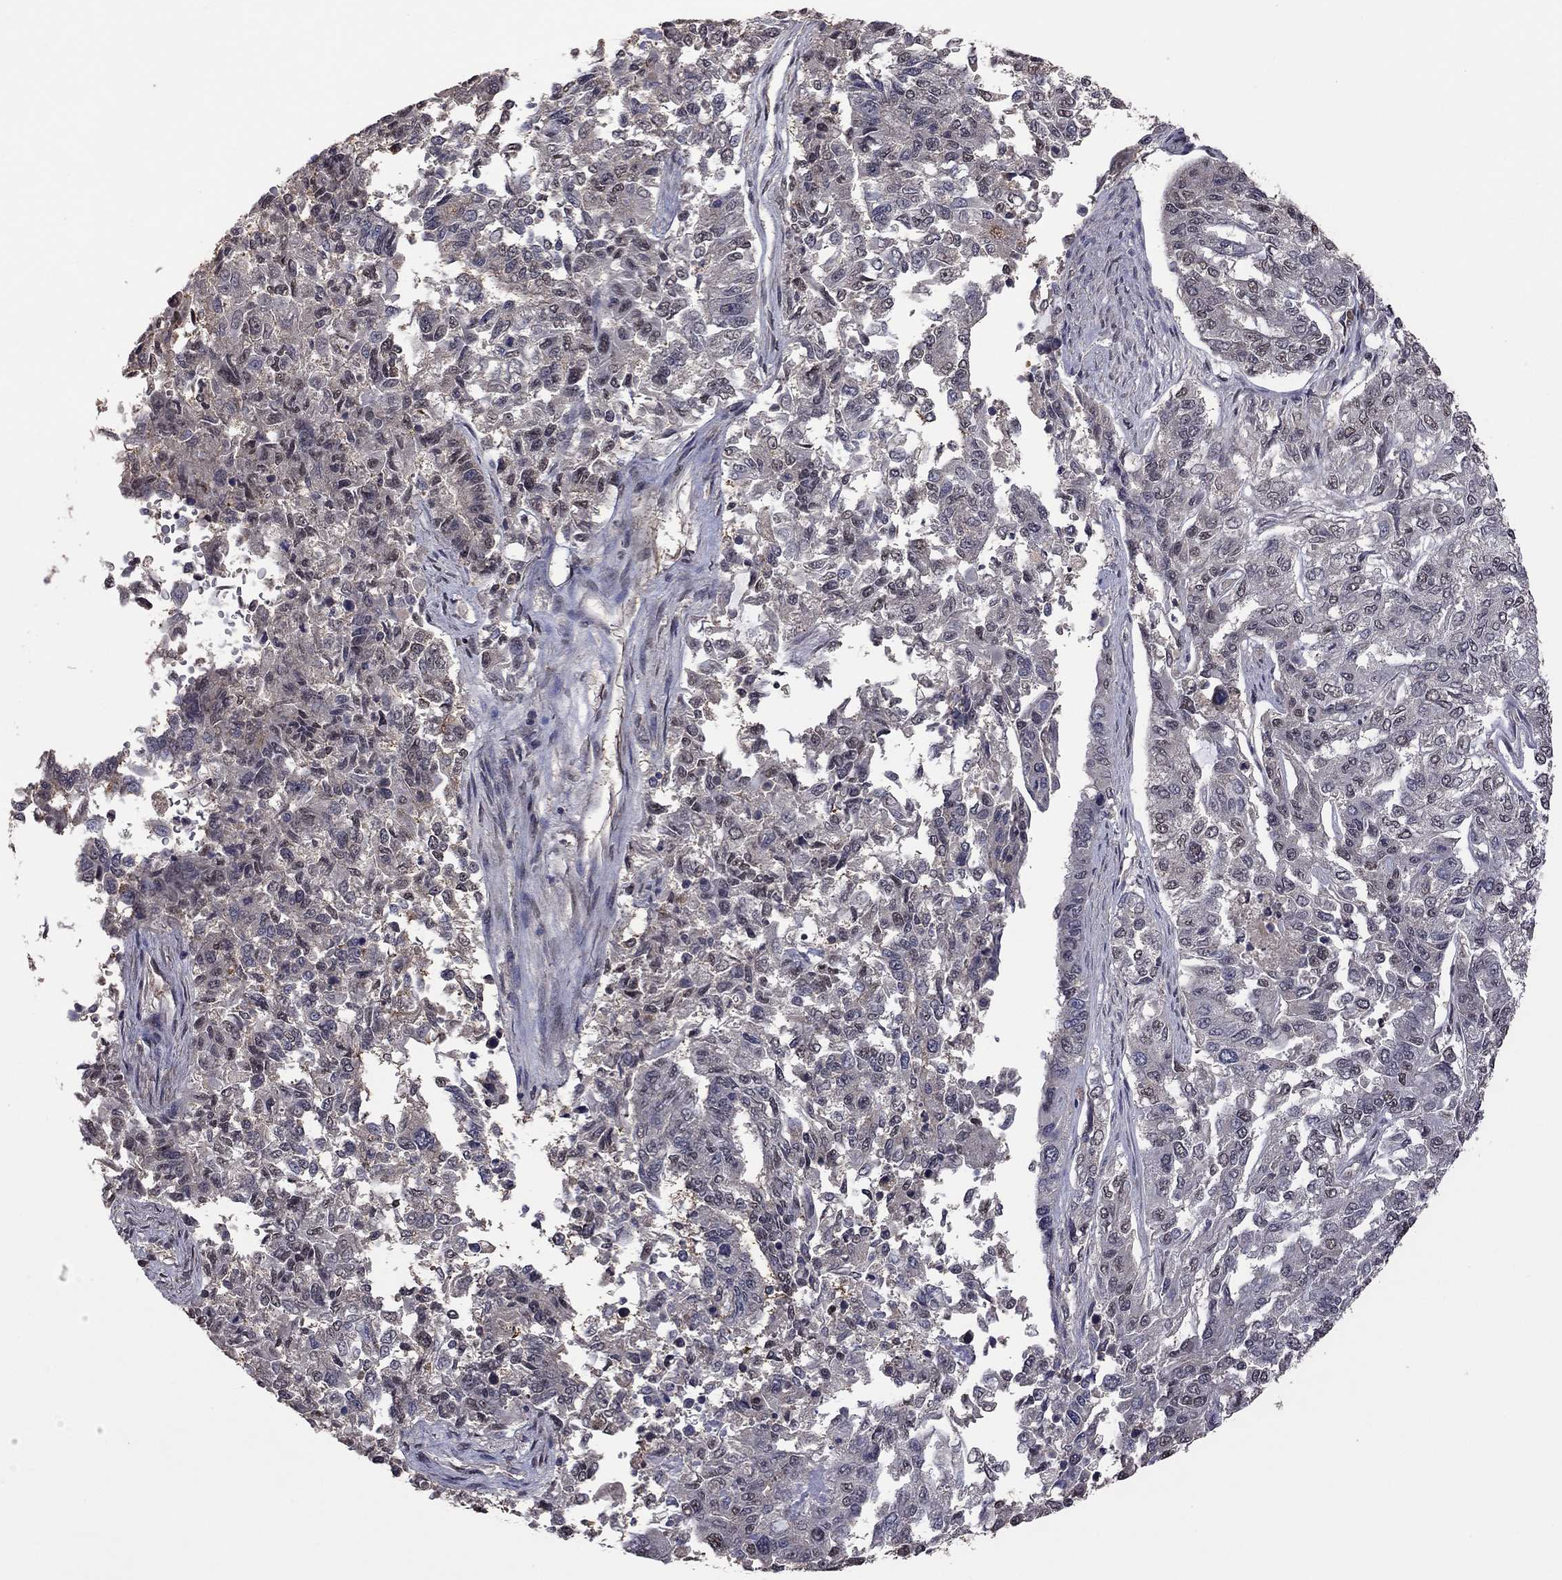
{"staining": {"intensity": "negative", "quantity": "none", "location": "none"}, "tissue": "endometrial cancer", "cell_type": "Tumor cells", "image_type": "cancer", "snomed": [{"axis": "morphology", "description": "Adenocarcinoma, NOS"}, {"axis": "topography", "description": "Uterus"}], "caption": "This is a micrograph of immunohistochemistry (IHC) staining of endometrial cancer, which shows no expression in tumor cells.", "gene": "TSNARE1", "patient": {"sex": "female", "age": 59}}